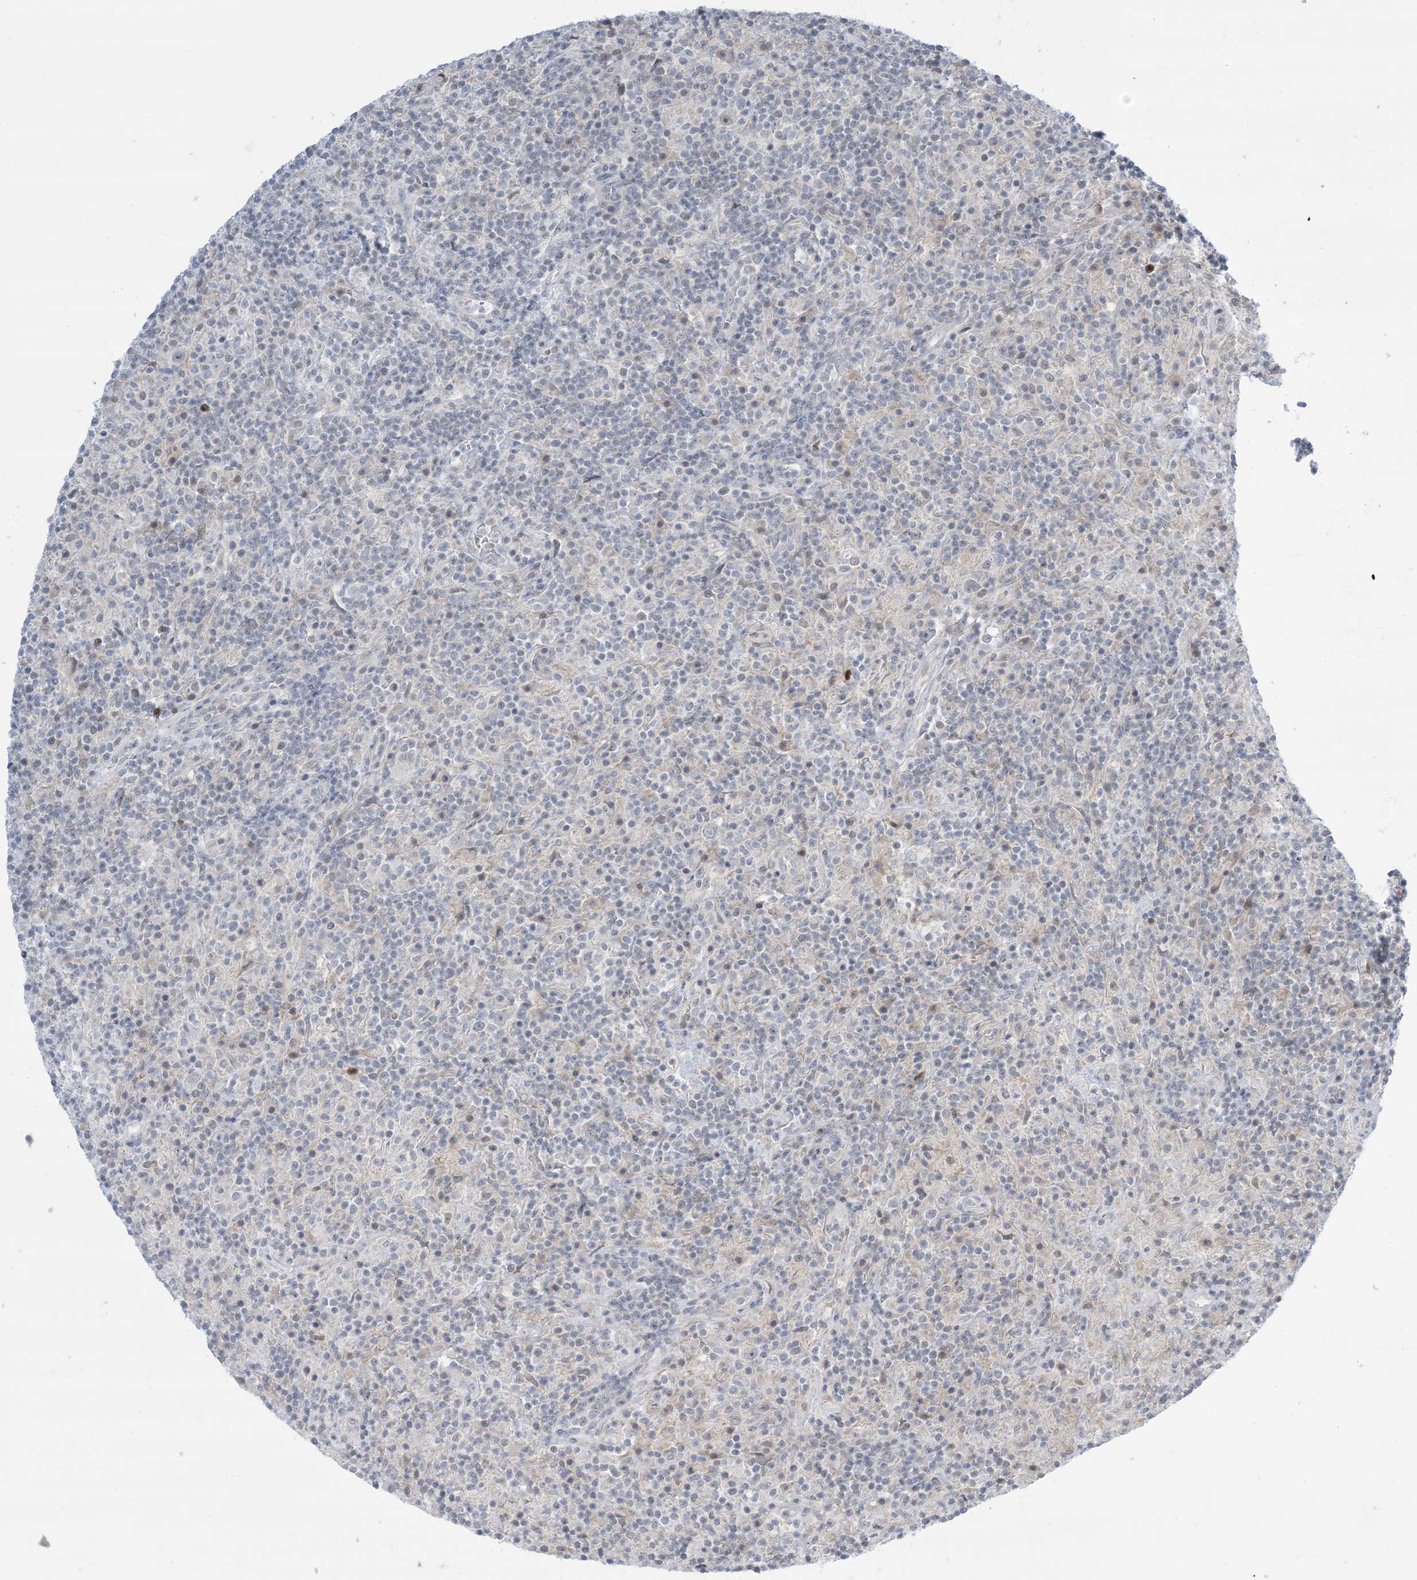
{"staining": {"intensity": "negative", "quantity": "none", "location": "none"}, "tissue": "lymphoma", "cell_type": "Tumor cells", "image_type": "cancer", "snomed": [{"axis": "morphology", "description": "Hodgkin's disease, NOS"}, {"axis": "topography", "description": "Lymph node"}], "caption": "Tumor cells show no significant expression in lymphoma.", "gene": "TFPT", "patient": {"sex": "male", "age": 70}}